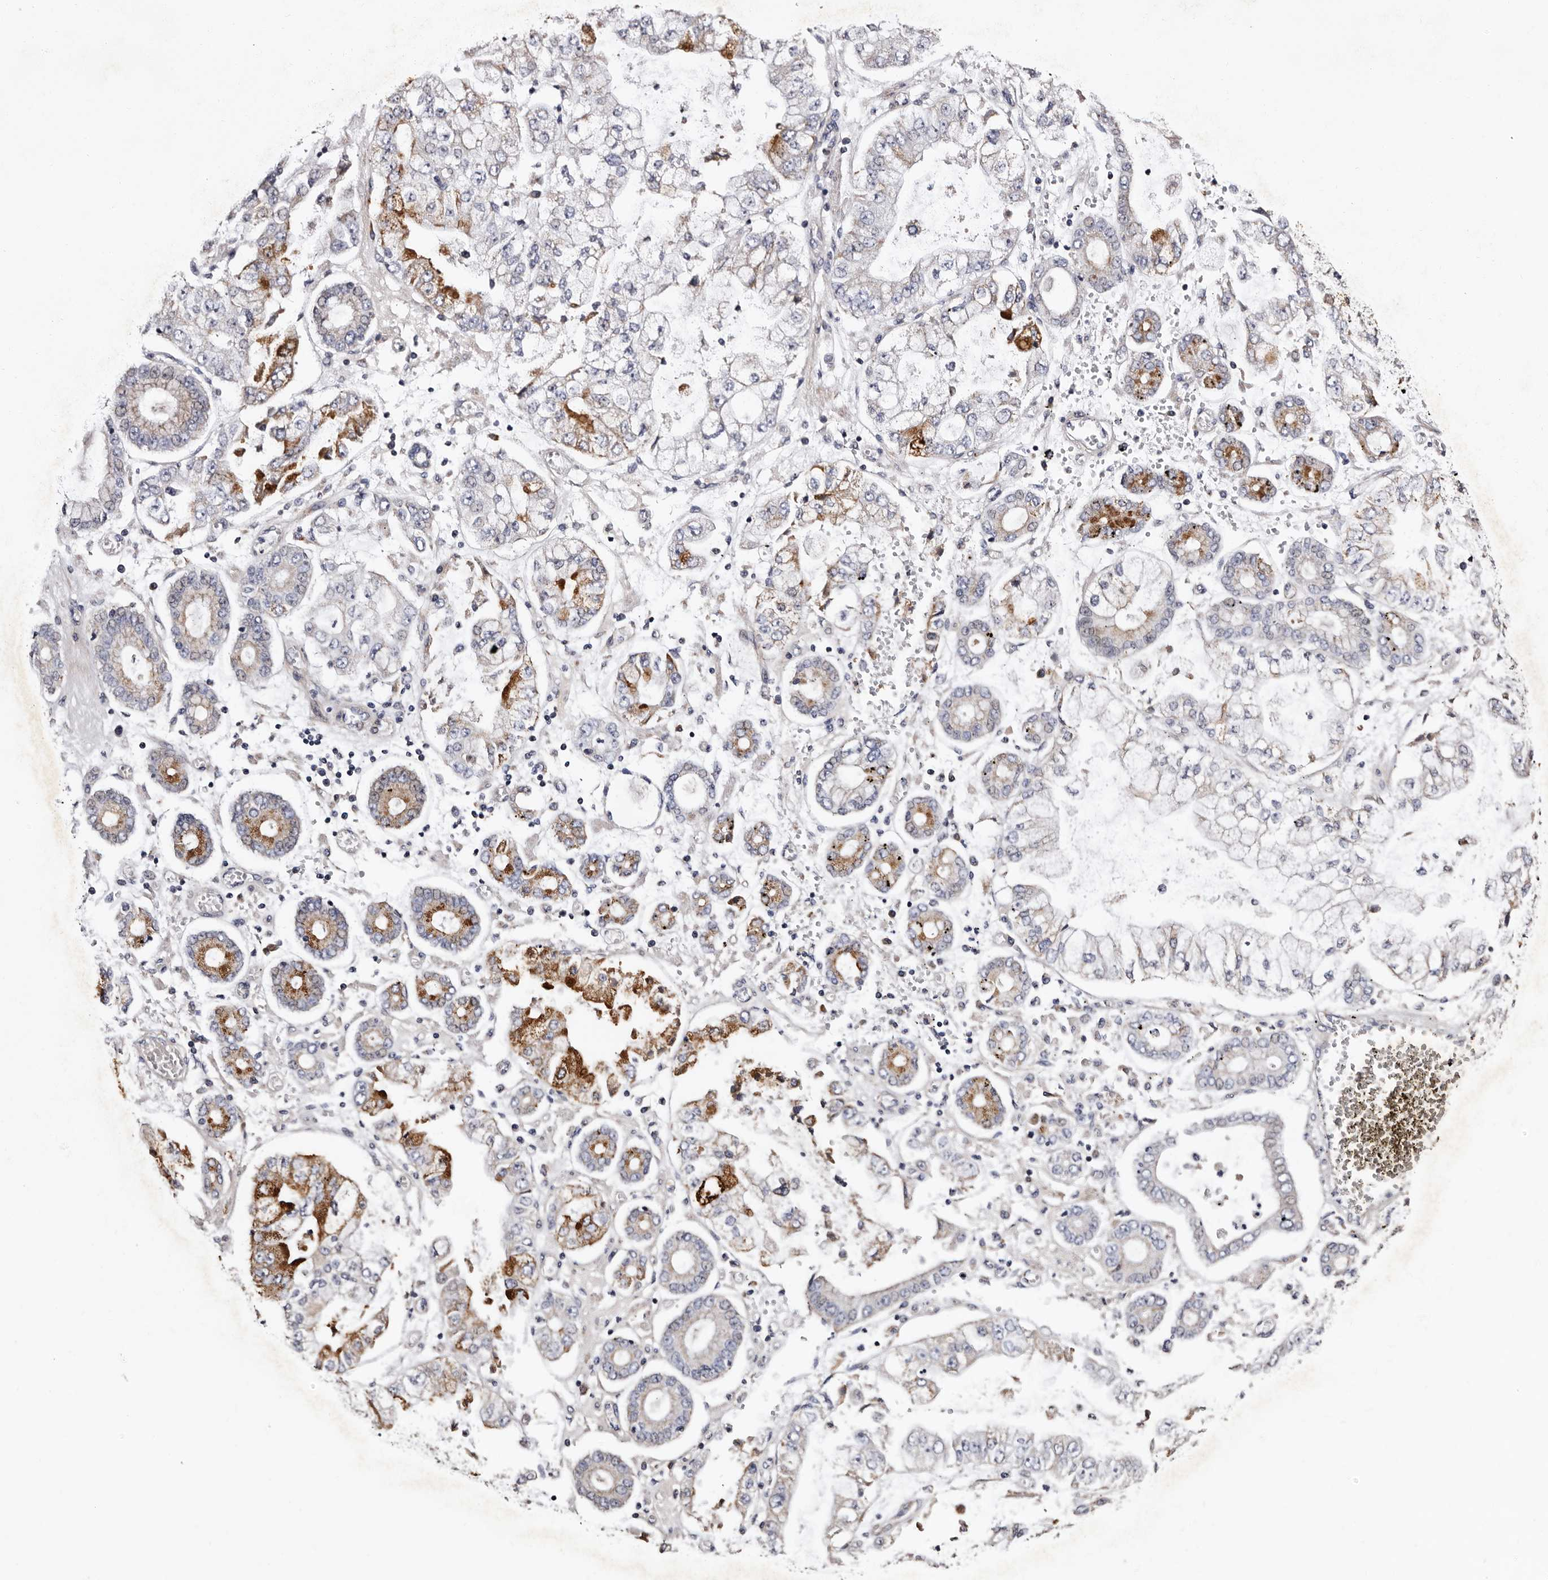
{"staining": {"intensity": "moderate", "quantity": "25%-75%", "location": "cytoplasmic/membranous"}, "tissue": "stomach cancer", "cell_type": "Tumor cells", "image_type": "cancer", "snomed": [{"axis": "morphology", "description": "Adenocarcinoma, NOS"}, {"axis": "topography", "description": "Stomach"}], "caption": "Protein analysis of adenocarcinoma (stomach) tissue demonstrates moderate cytoplasmic/membranous staining in about 25%-75% of tumor cells. (Stains: DAB (3,3'-diaminobenzidine) in brown, nuclei in blue, Microscopy: brightfield microscopy at high magnification).", "gene": "TAF4B", "patient": {"sex": "male", "age": 76}}